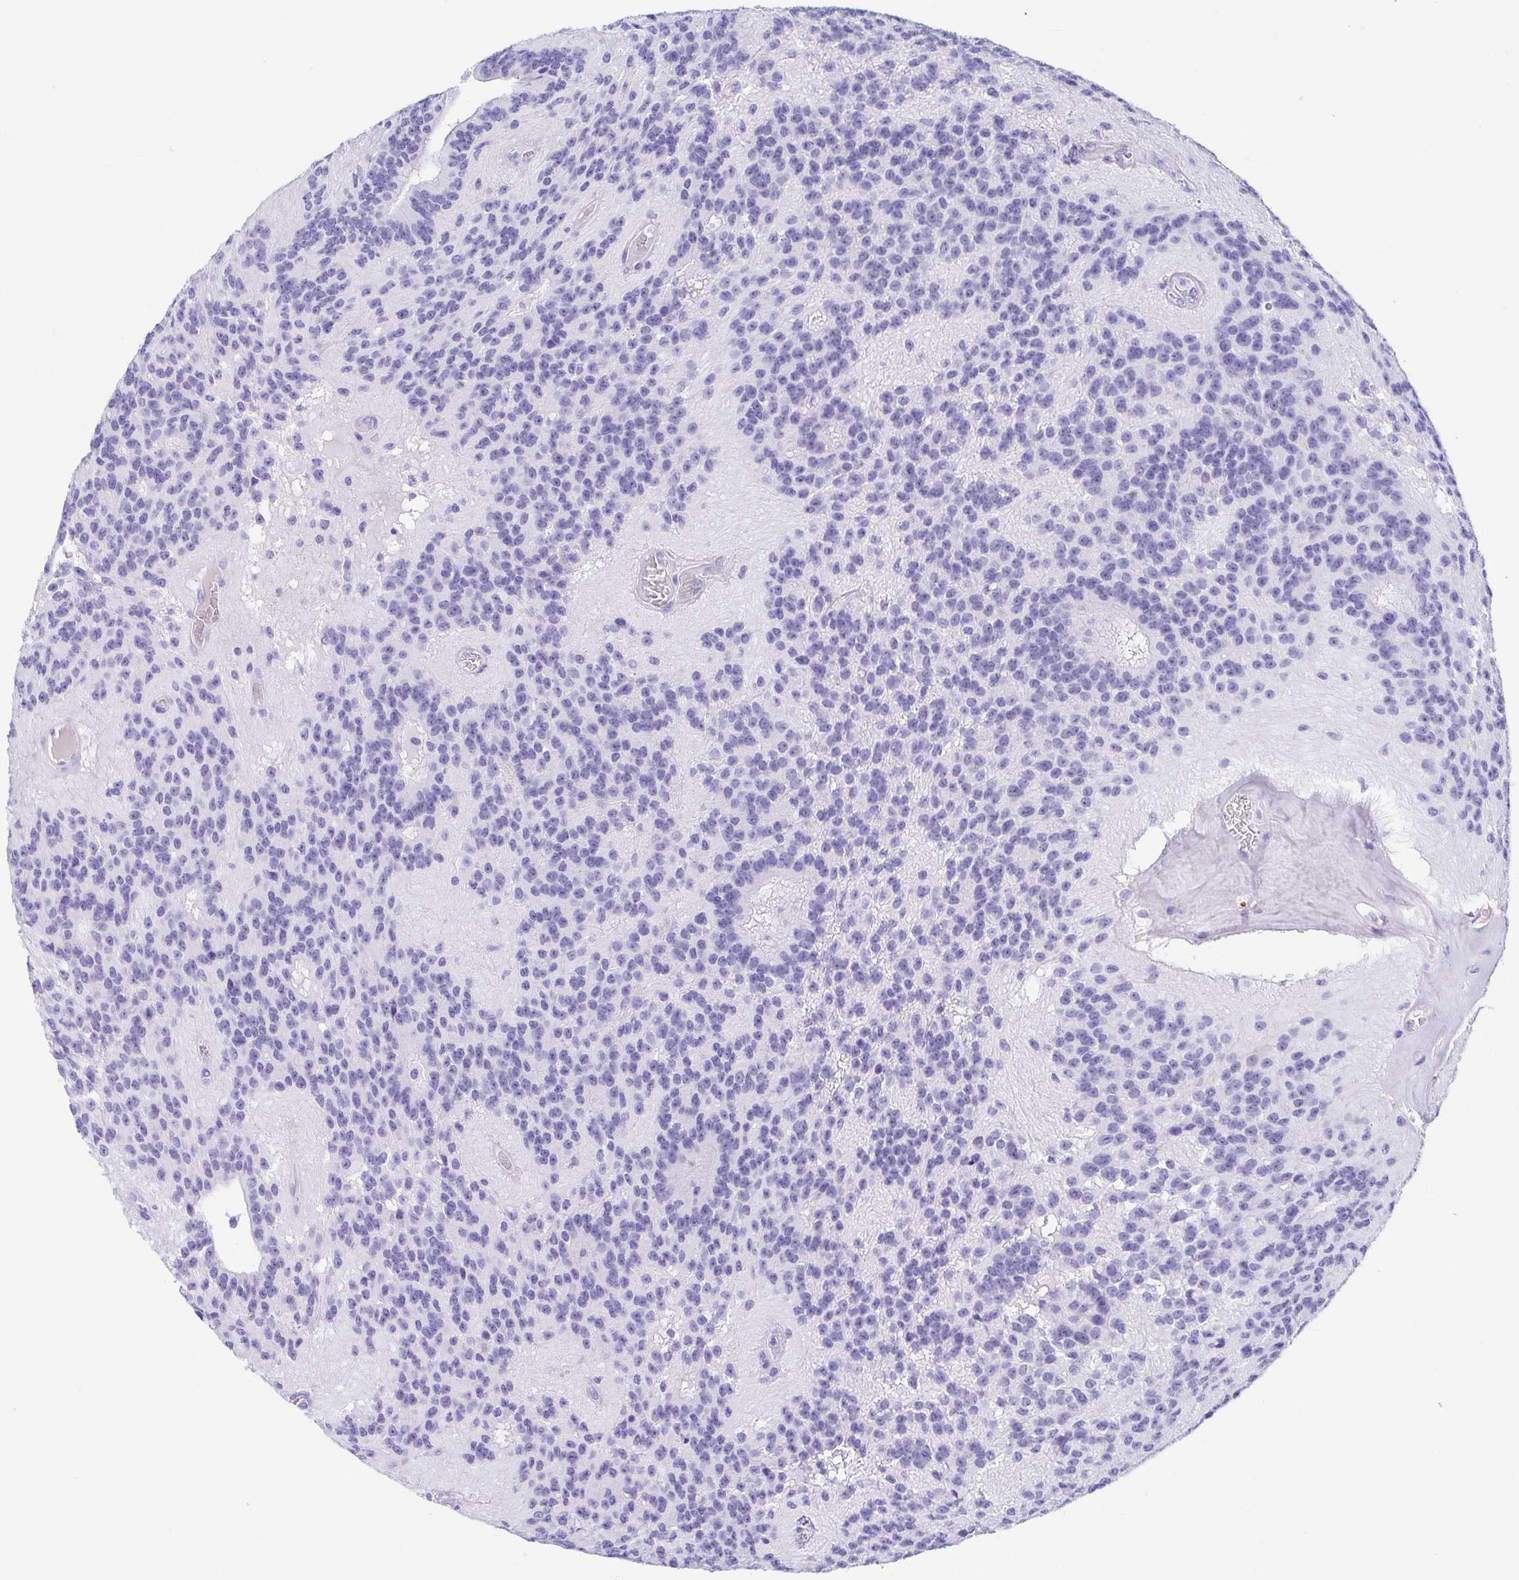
{"staining": {"intensity": "negative", "quantity": "none", "location": "none"}, "tissue": "glioma", "cell_type": "Tumor cells", "image_type": "cancer", "snomed": [{"axis": "morphology", "description": "Glioma, malignant, Low grade"}, {"axis": "topography", "description": "Brain"}], "caption": "The immunohistochemistry micrograph has no significant positivity in tumor cells of glioma tissue. (DAB IHC, high magnification).", "gene": "GKN1", "patient": {"sex": "male", "age": 31}}